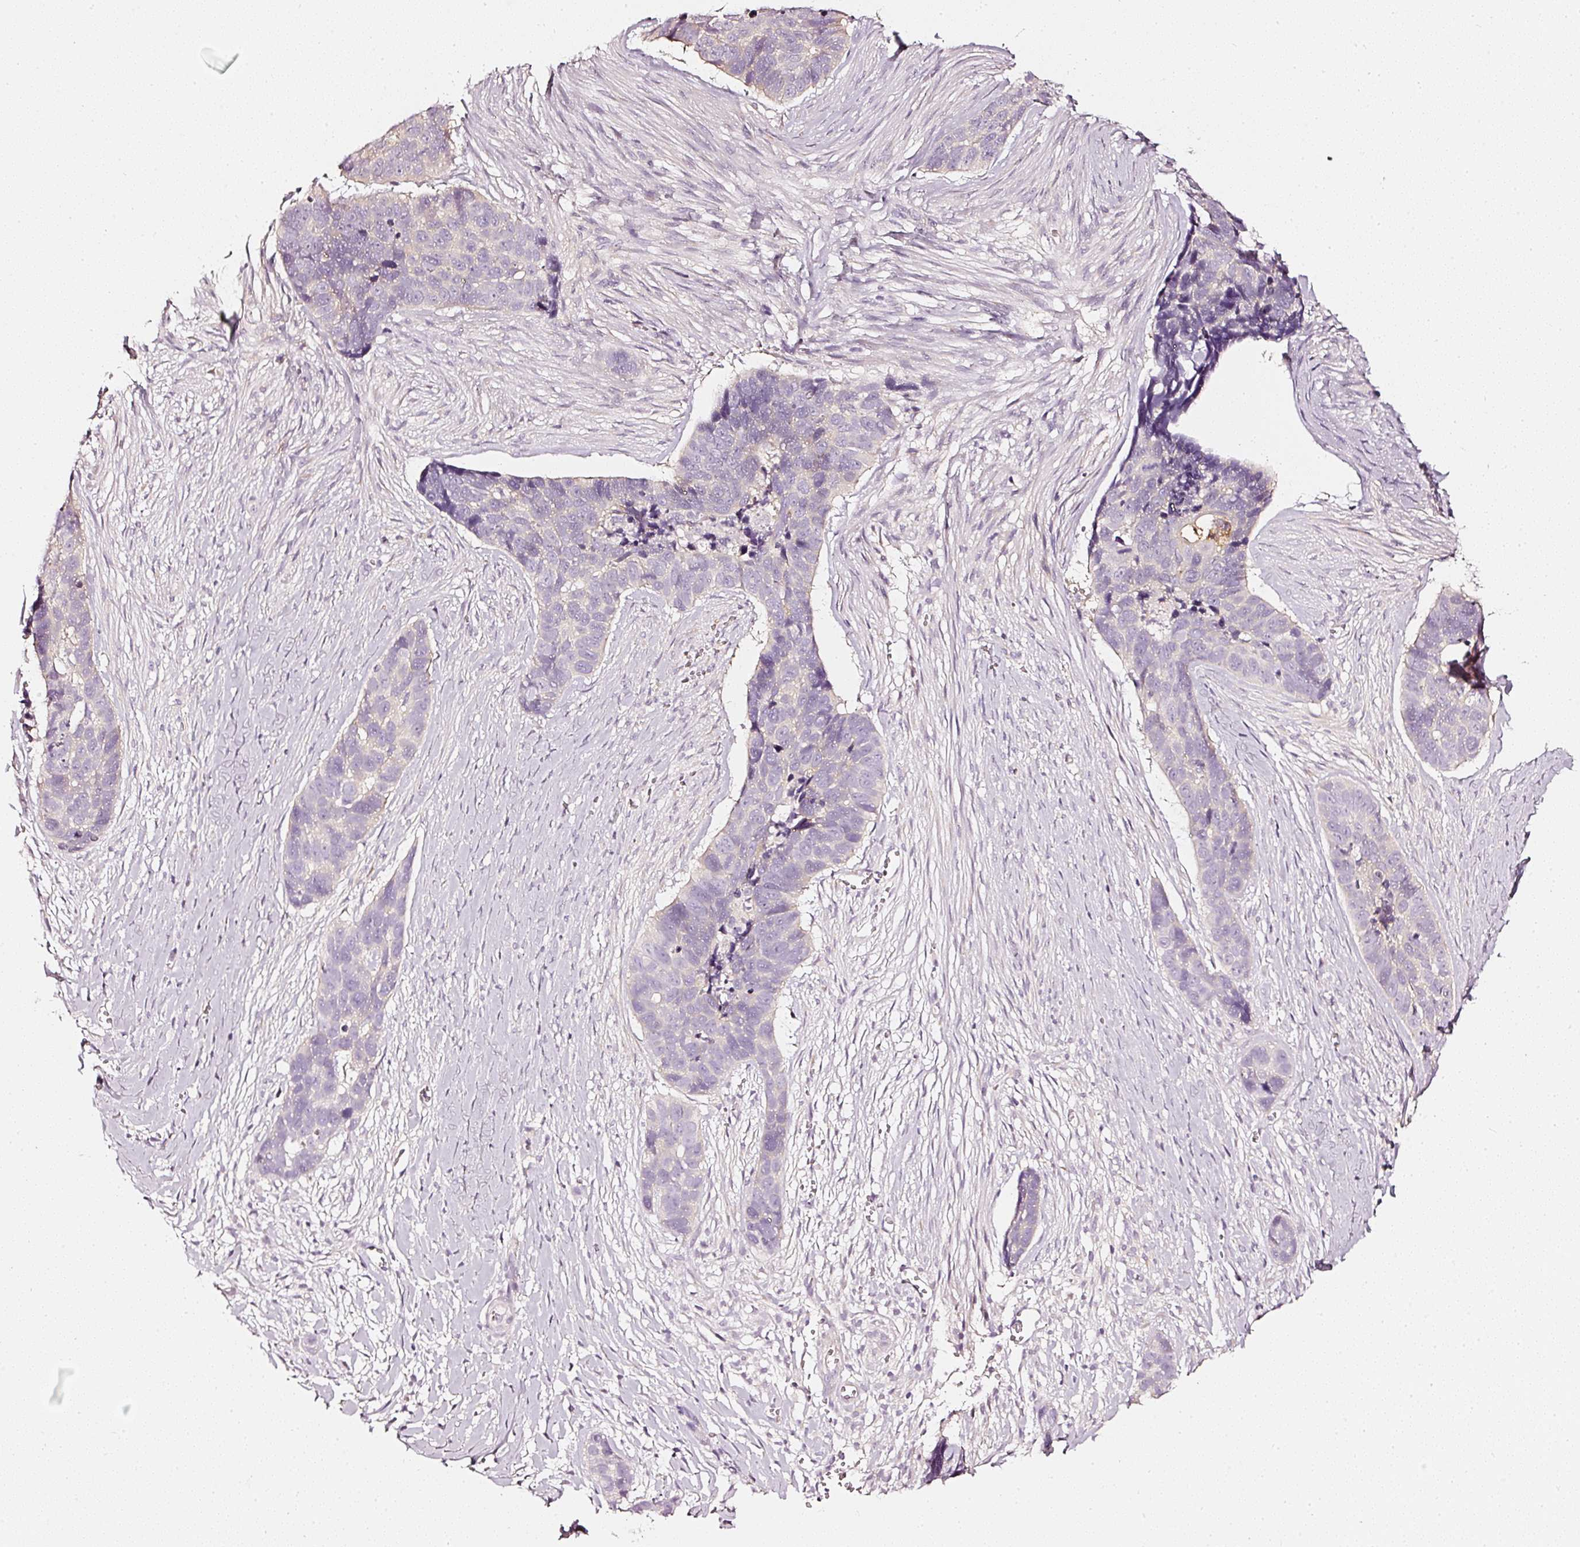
{"staining": {"intensity": "negative", "quantity": "none", "location": "none"}, "tissue": "skin cancer", "cell_type": "Tumor cells", "image_type": "cancer", "snomed": [{"axis": "morphology", "description": "Basal cell carcinoma"}, {"axis": "topography", "description": "Skin"}], "caption": "Immunohistochemistry (IHC) of skin cancer (basal cell carcinoma) exhibits no expression in tumor cells.", "gene": "CNP", "patient": {"sex": "female", "age": 82}}